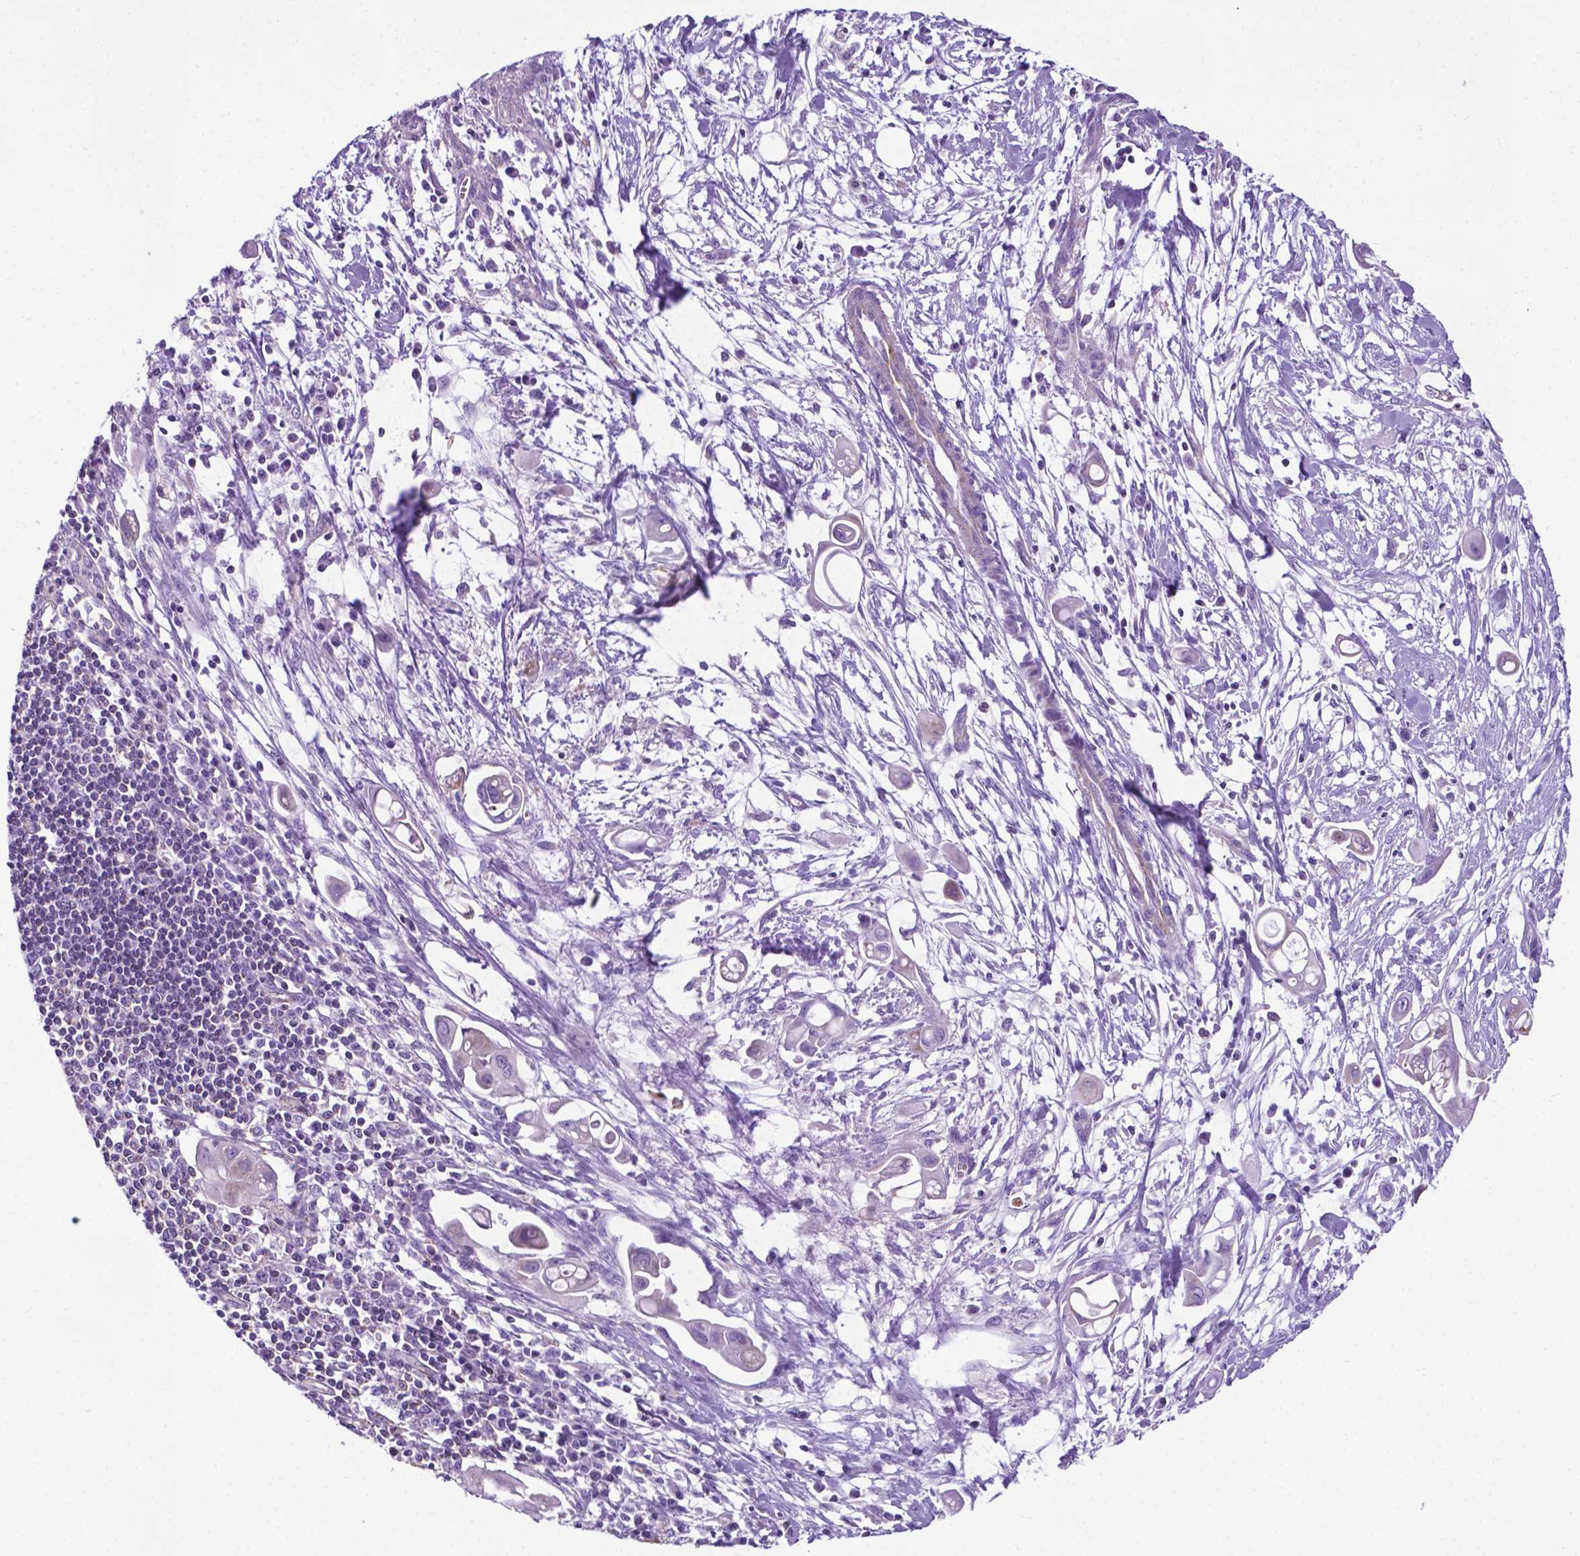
{"staining": {"intensity": "negative", "quantity": "none", "location": "none"}, "tissue": "pancreatic cancer", "cell_type": "Tumor cells", "image_type": "cancer", "snomed": [{"axis": "morphology", "description": "Adenocarcinoma, NOS"}, {"axis": "topography", "description": "Pancreas"}], "caption": "This micrograph is of pancreatic cancer stained with immunohistochemistry to label a protein in brown with the nuclei are counter-stained blue. There is no staining in tumor cells.", "gene": "POU3F3", "patient": {"sex": "male", "age": 50}}